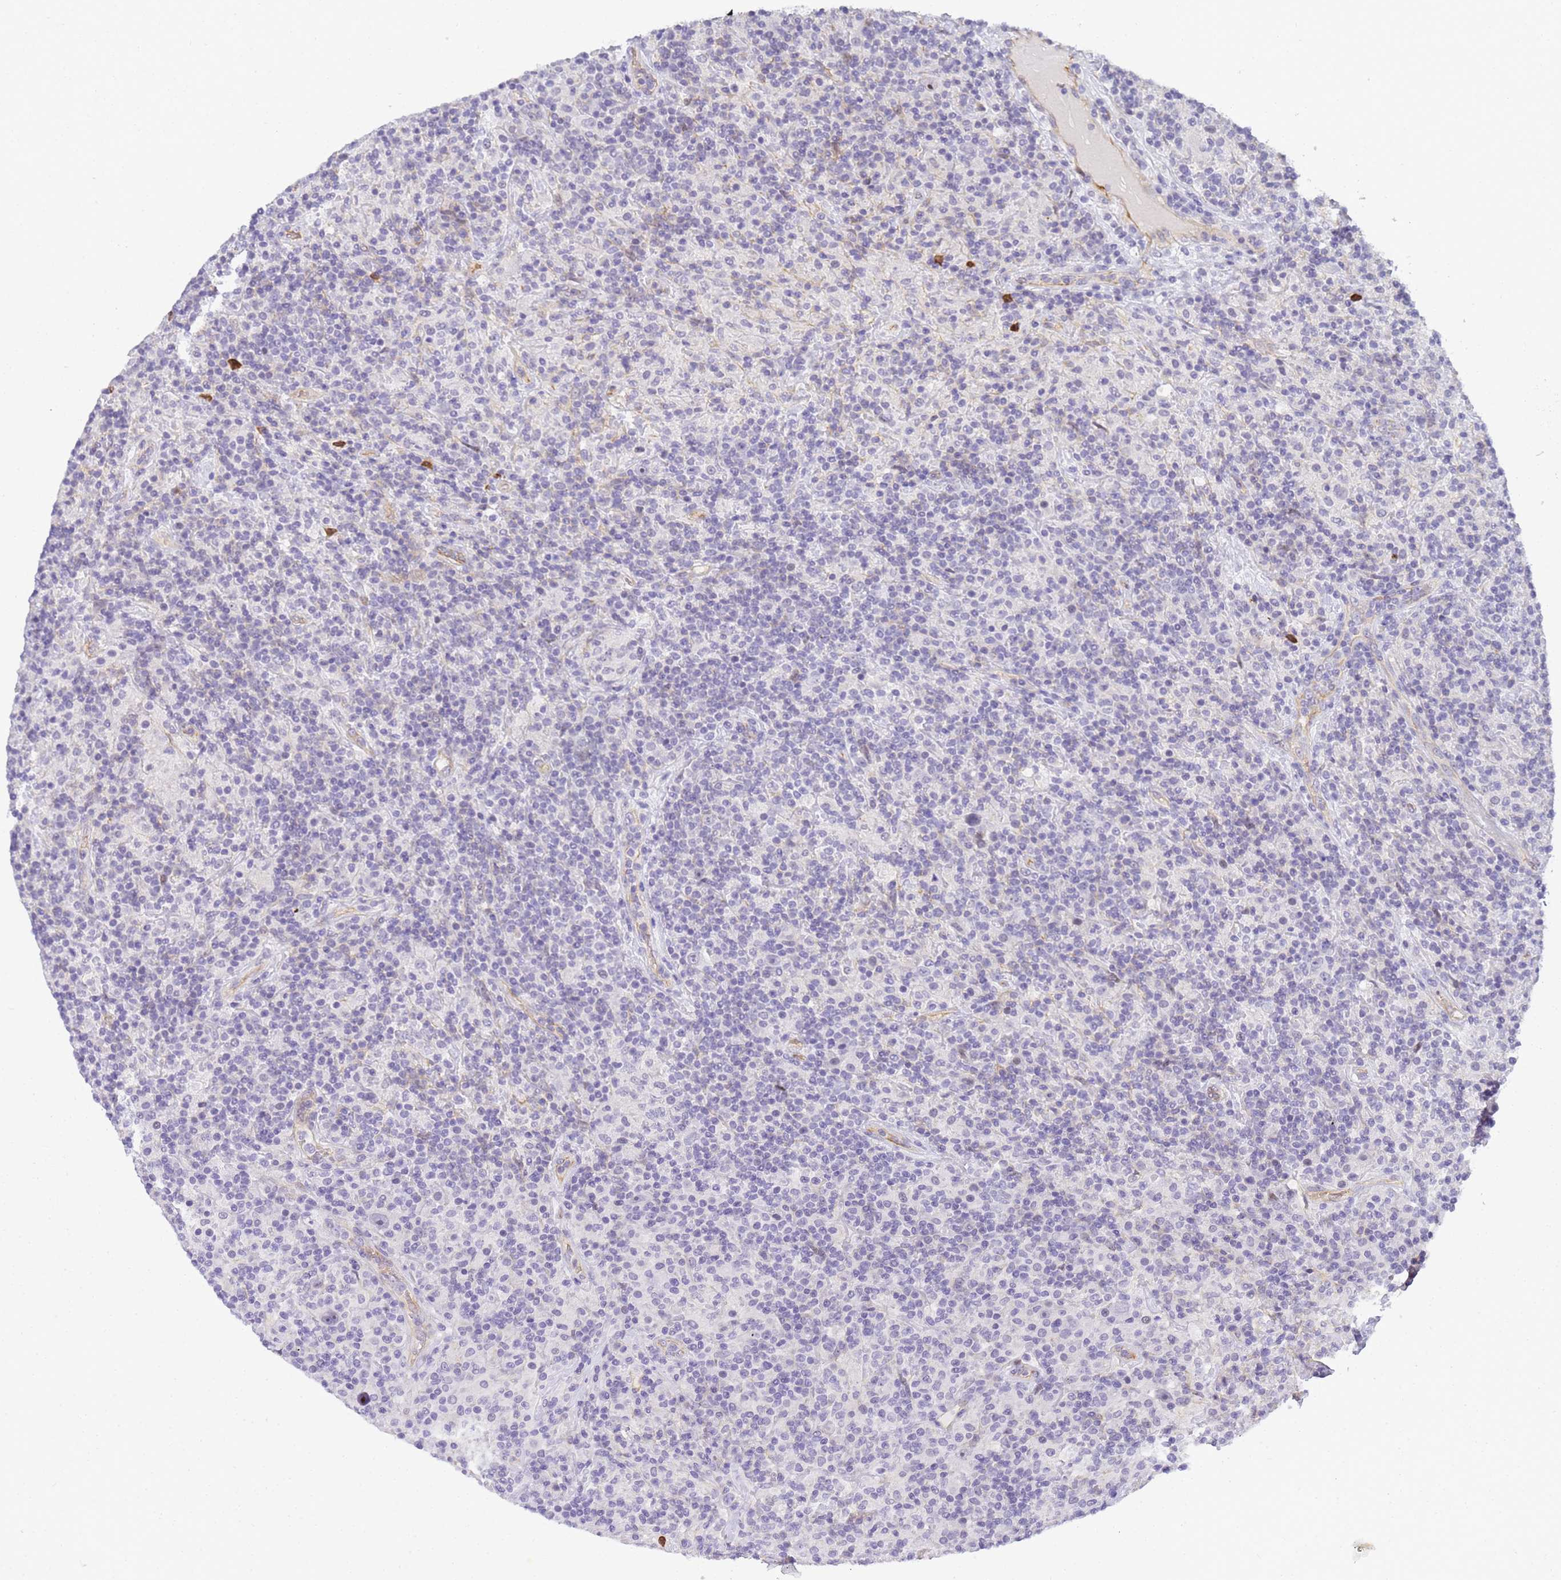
{"staining": {"intensity": "negative", "quantity": "none", "location": "none"}, "tissue": "lymphoma", "cell_type": "Tumor cells", "image_type": "cancer", "snomed": [{"axis": "morphology", "description": "Hodgkin's disease, NOS"}, {"axis": "topography", "description": "Lymph node"}], "caption": "Lymphoma was stained to show a protein in brown. There is no significant positivity in tumor cells.", "gene": "GON4L", "patient": {"sex": "male", "age": 70}}